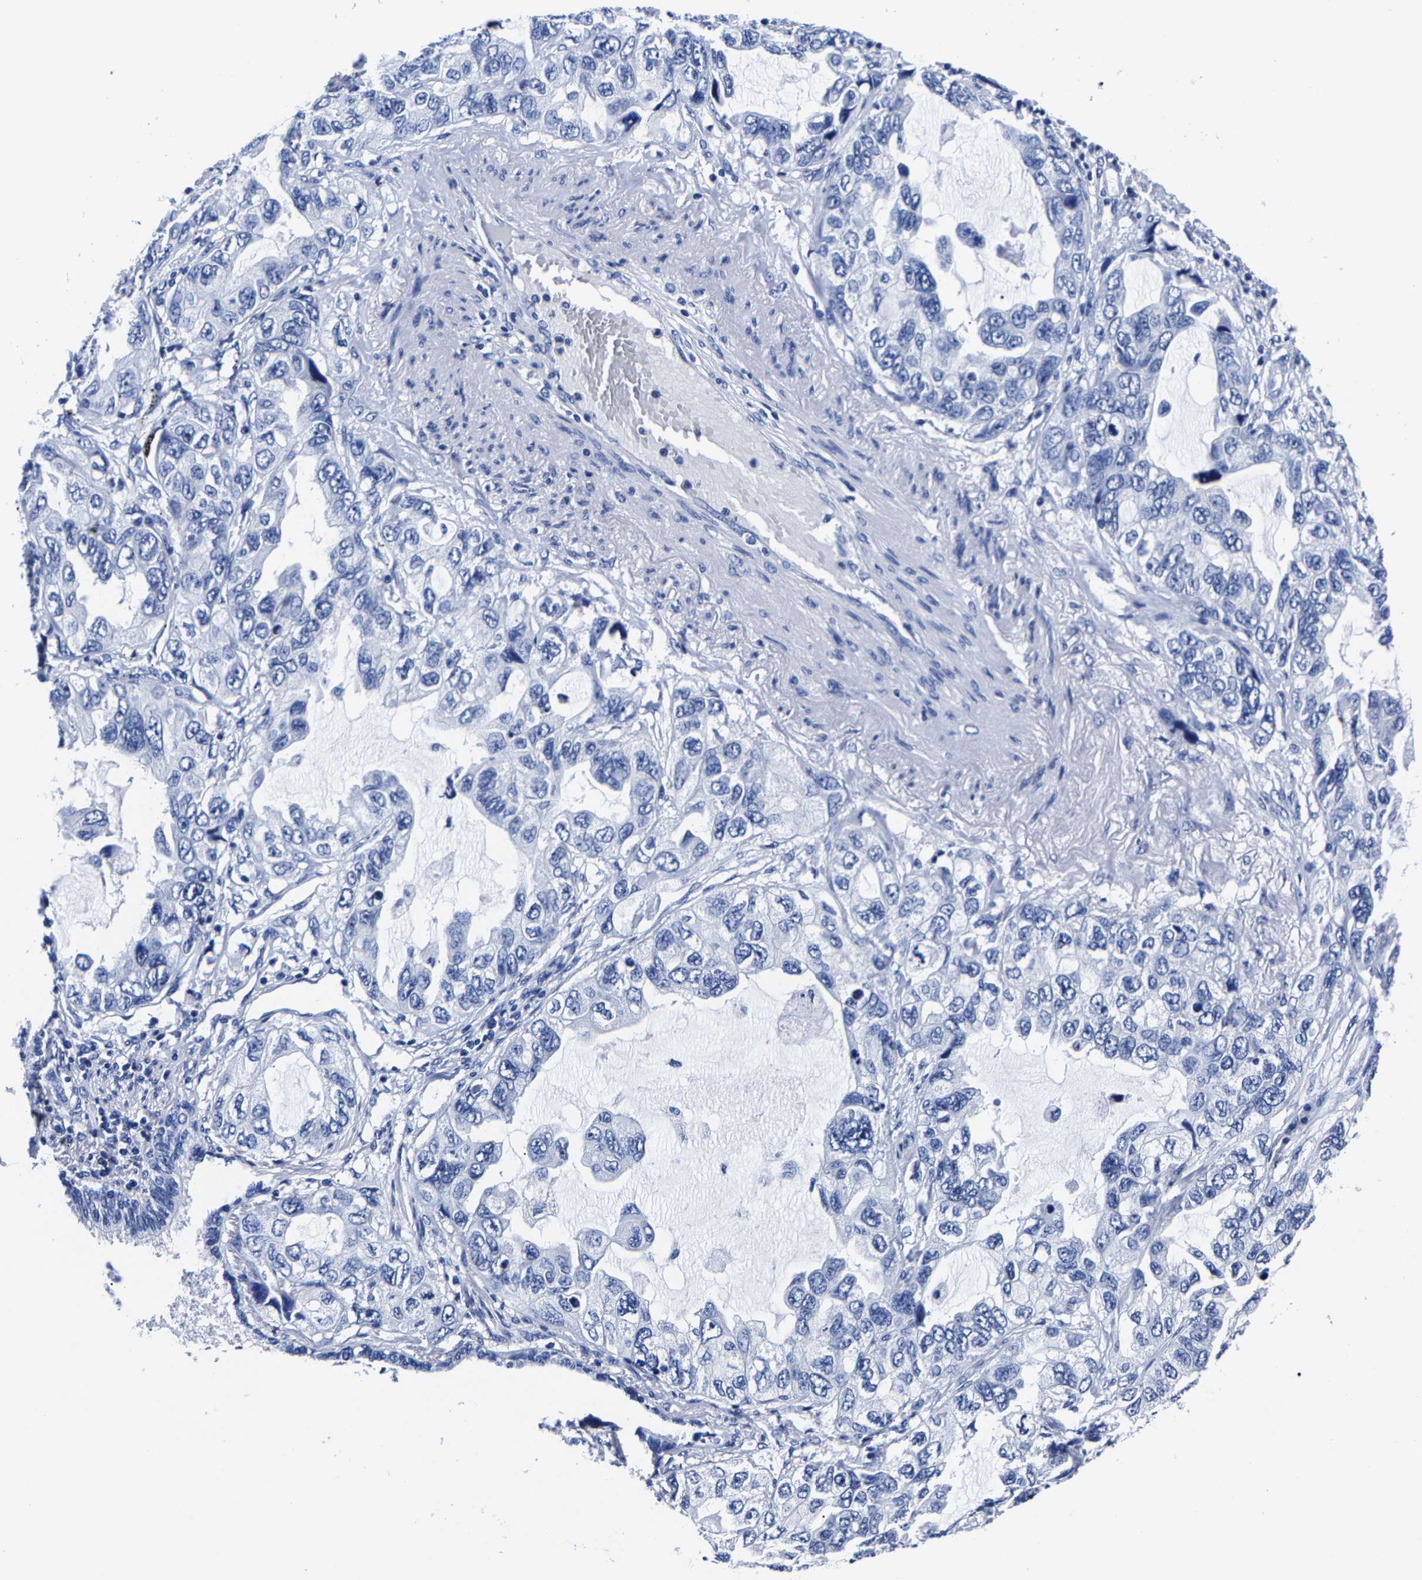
{"staining": {"intensity": "negative", "quantity": "none", "location": "none"}, "tissue": "lung cancer", "cell_type": "Tumor cells", "image_type": "cancer", "snomed": [{"axis": "morphology", "description": "Squamous cell carcinoma, NOS"}, {"axis": "topography", "description": "Lung"}], "caption": "Lung squamous cell carcinoma stained for a protein using immunohistochemistry displays no expression tumor cells.", "gene": "CPA2", "patient": {"sex": "female", "age": 73}}